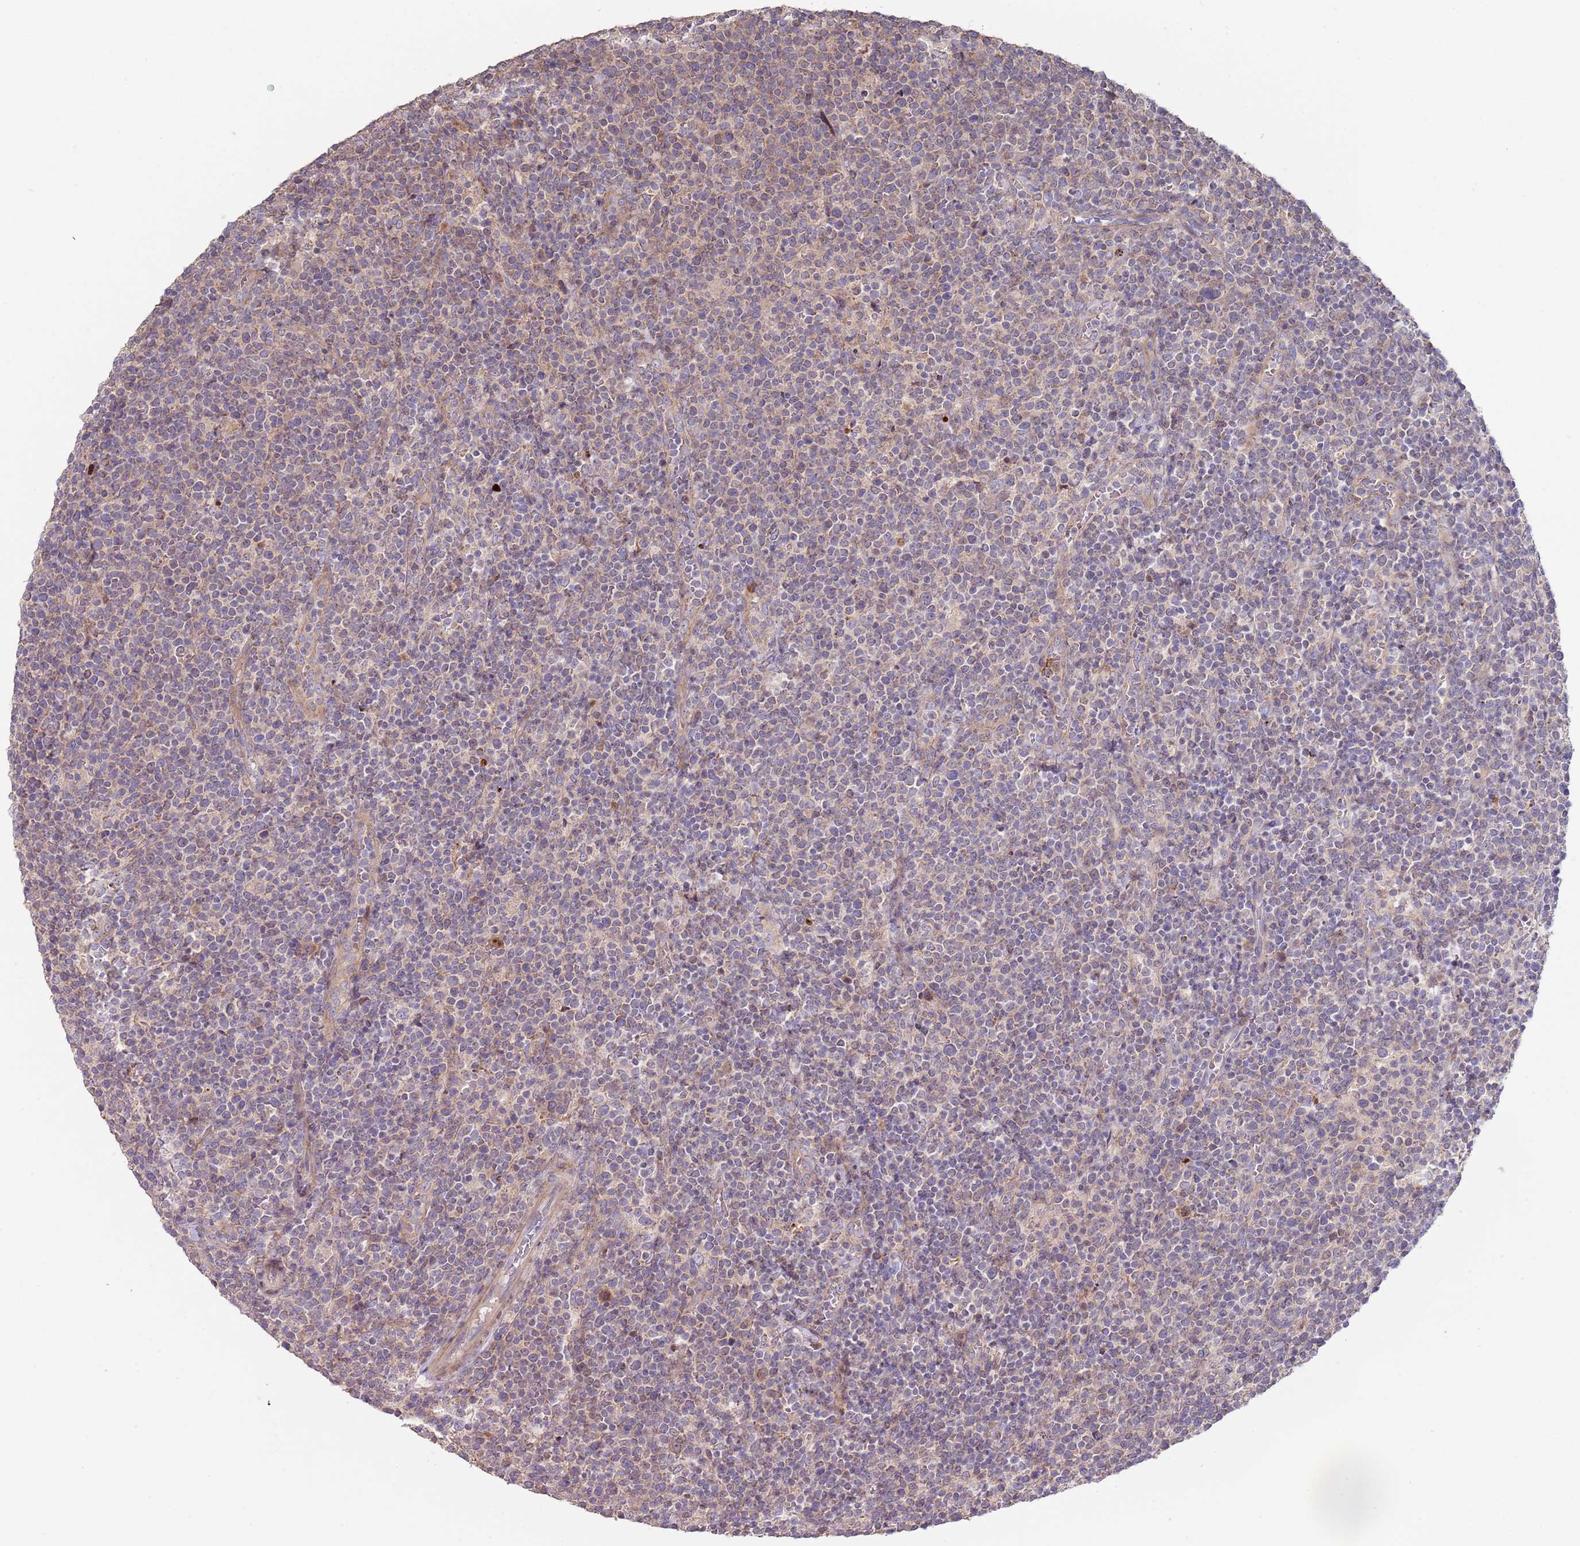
{"staining": {"intensity": "weak", "quantity": "<25%", "location": "cytoplasmic/membranous"}, "tissue": "lymphoma", "cell_type": "Tumor cells", "image_type": "cancer", "snomed": [{"axis": "morphology", "description": "Malignant lymphoma, non-Hodgkin's type, High grade"}, {"axis": "topography", "description": "Lymph node"}], "caption": "The photomicrograph displays no staining of tumor cells in high-grade malignant lymphoma, non-Hodgkin's type. The staining was performed using DAB to visualize the protein expression in brown, while the nuclei were stained in blue with hematoxylin (Magnification: 20x).", "gene": "ABCC10", "patient": {"sex": "male", "age": 61}}